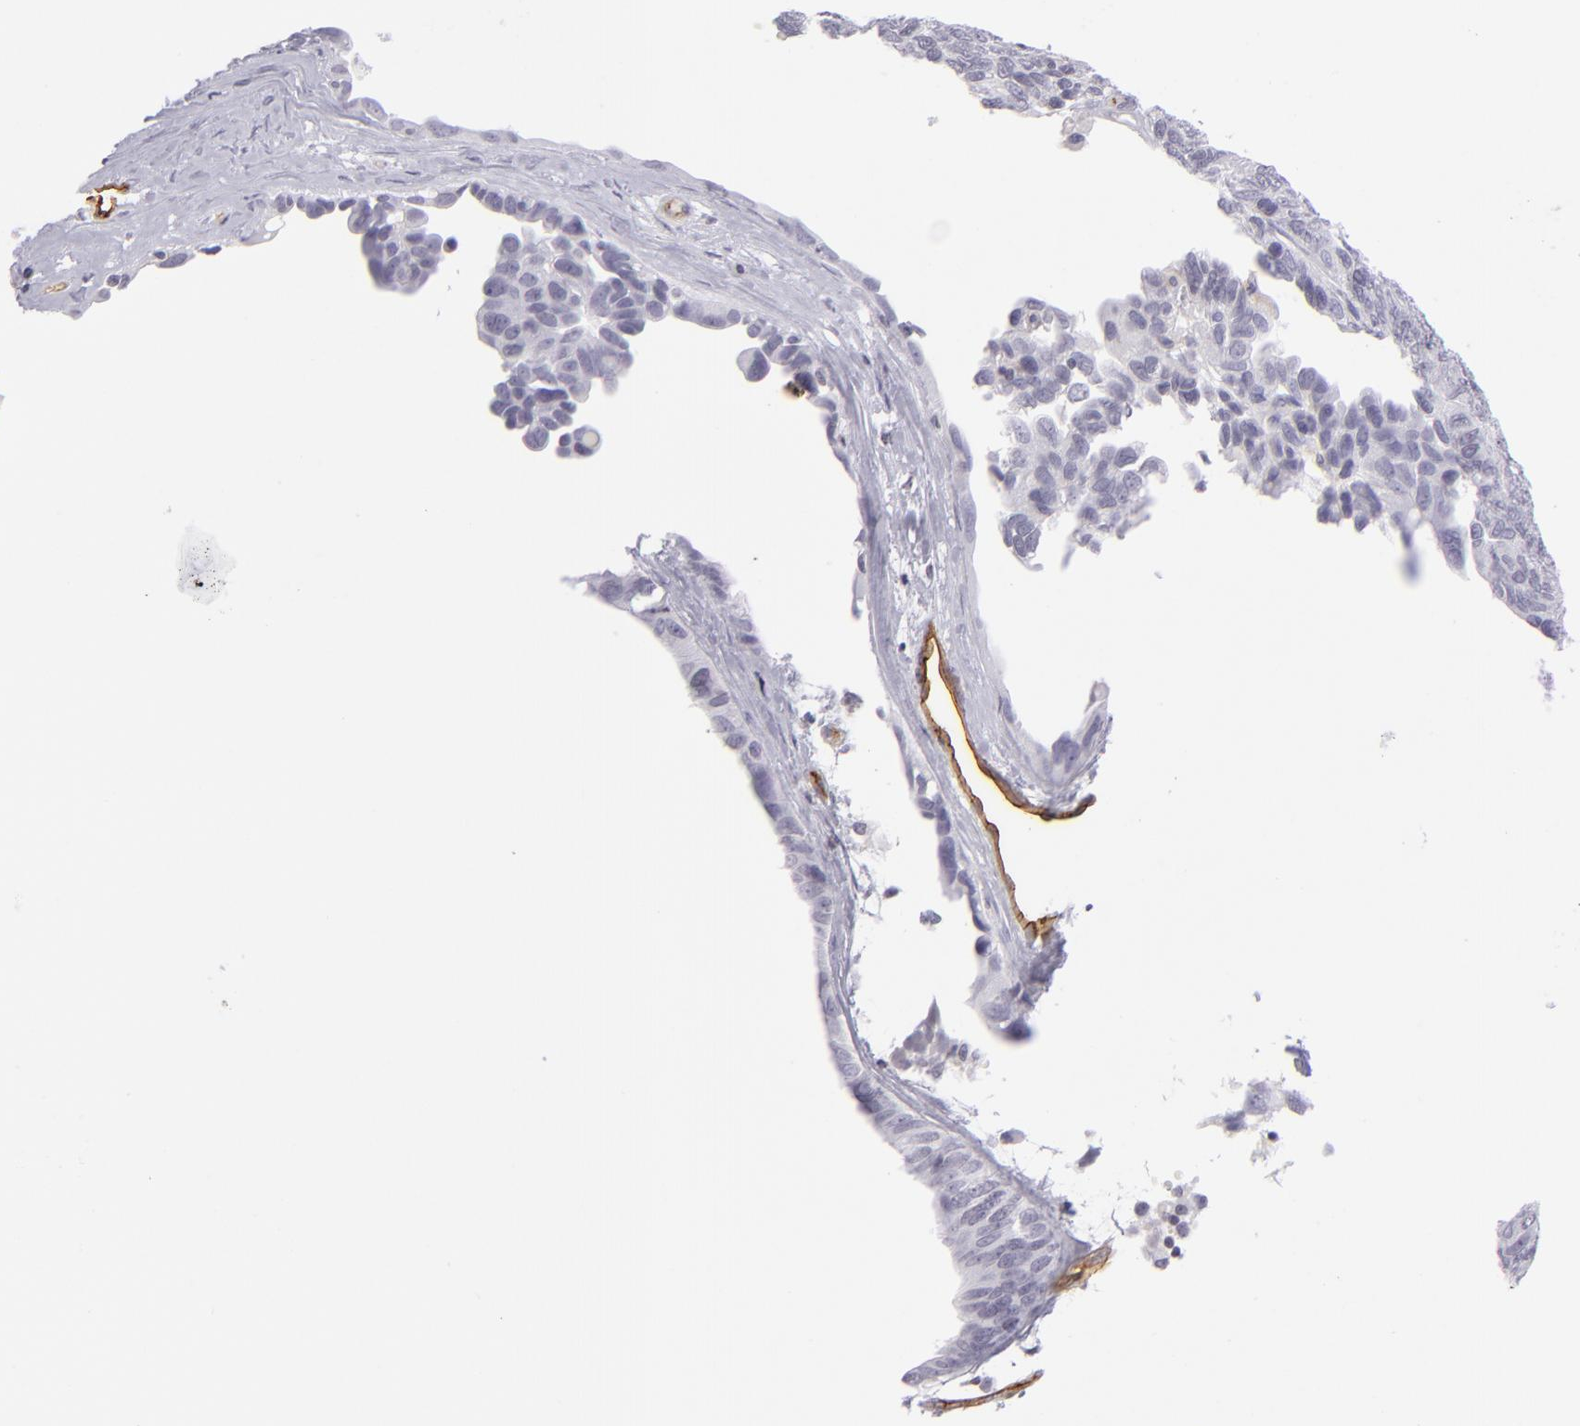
{"staining": {"intensity": "negative", "quantity": "none", "location": "none"}, "tissue": "ovarian cancer", "cell_type": "Tumor cells", "image_type": "cancer", "snomed": [{"axis": "morphology", "description": "Cystadenocarcinoma, serous, NOS"}, {"axis": "topography", "description": "Ovary"}], "caption": "IHC photomicrograph of ovarian cancer (serous cystadenocarcinoma) stained for a protein (brown), which demonstrates no staining in tumor cells. (DAB immunohistochemistry, high magnification).", "gene": "THBD", "patient": {"sex": "female", "age": 64}}